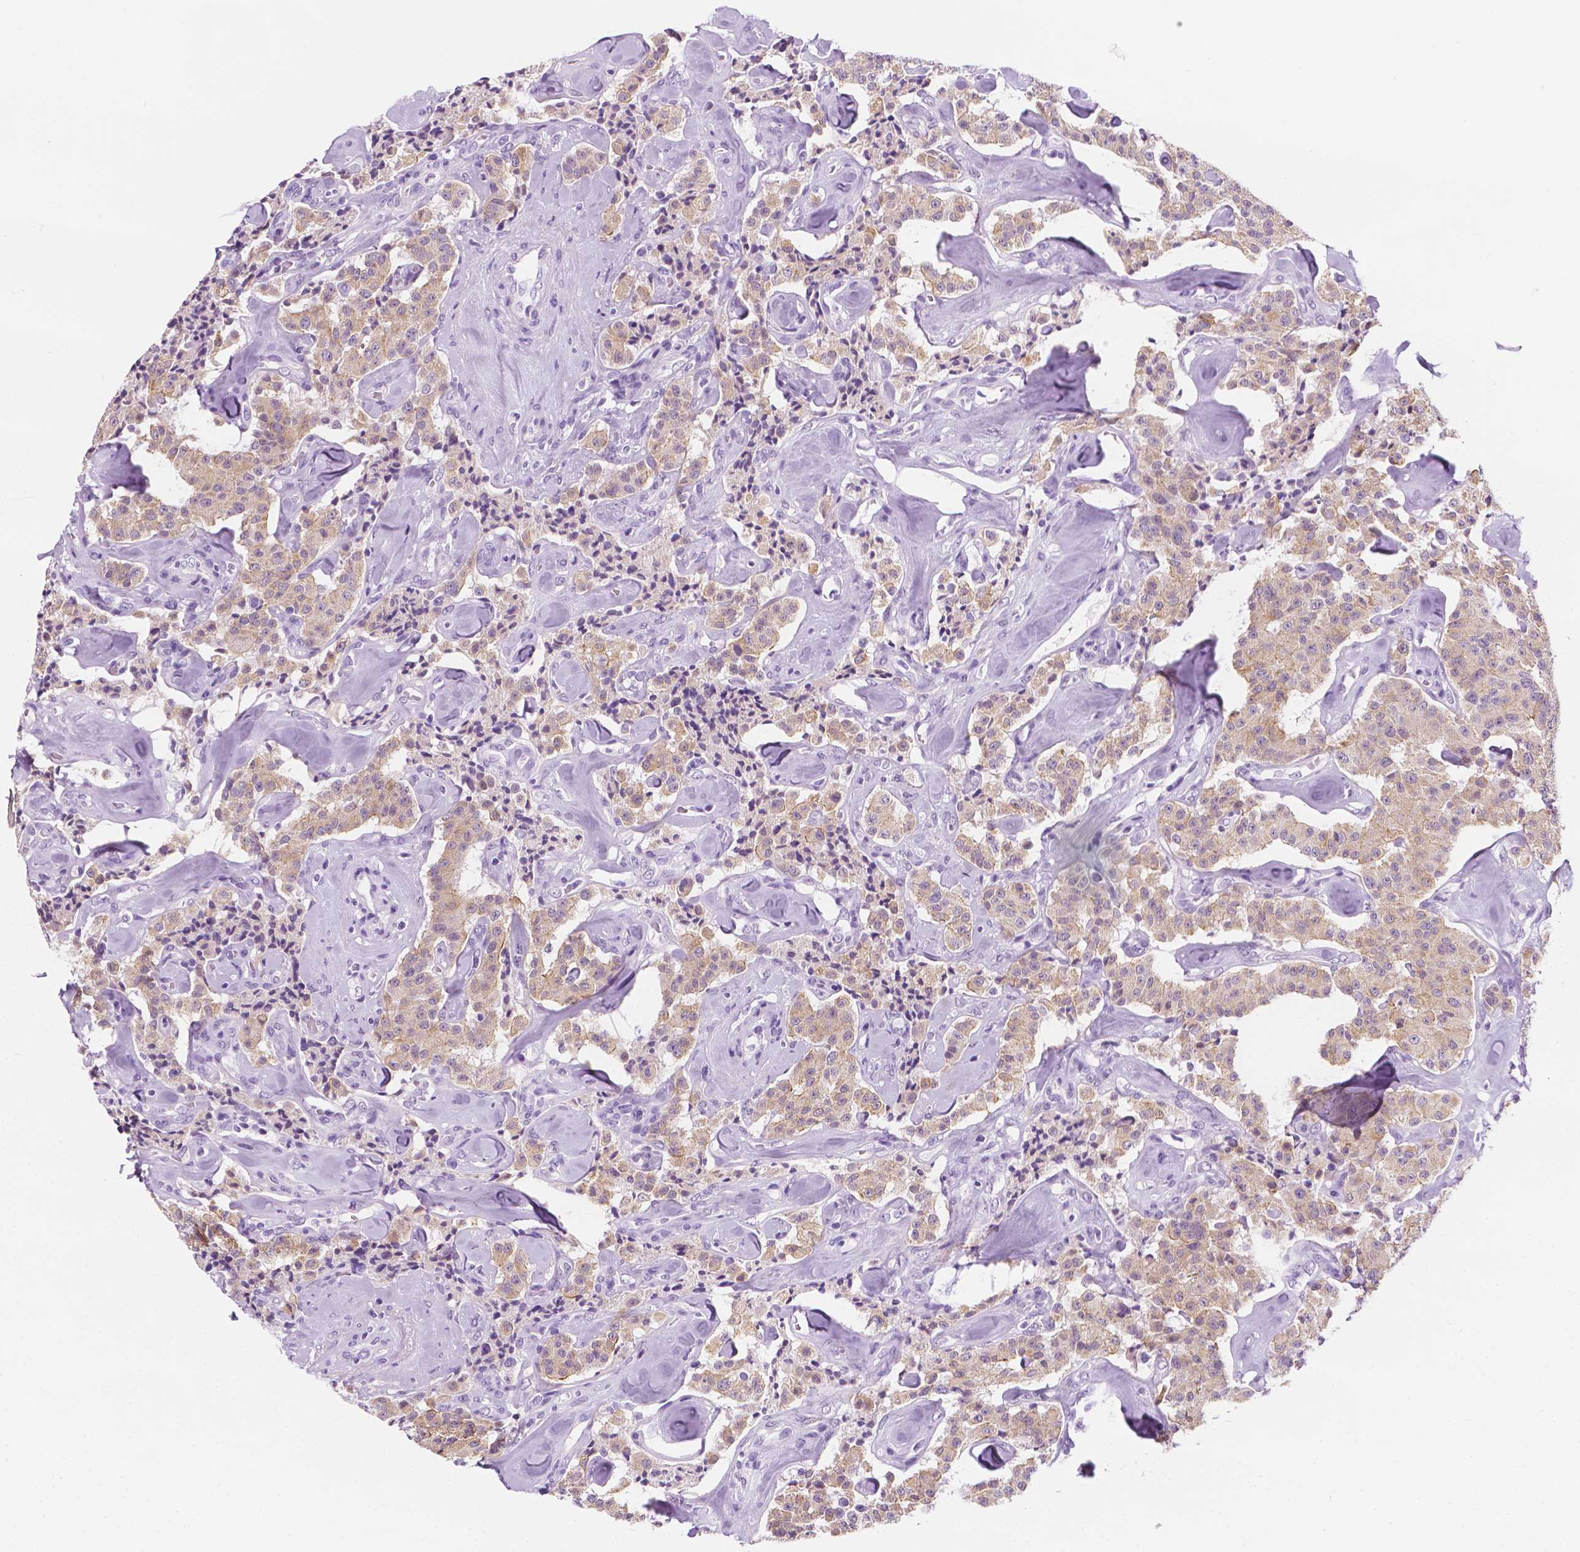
{"staining": {"intensity": "weak", "quantity": "25%-75%", "location": "cytoplasmic/membranous"}, "tissue": "carcinoid", "cell_type": "Tumor cells", "image_type": "cancer", "snomed": [{"axis": "morphology", "description": "Carcinoid, malignant, NOS"}, {"axis": "topography", "description": "Pancreas"}], "caption": "Carcinoid (malignant) stained with DAB immunohistochemistry displays low levels of weak cytoplasmic/membranous positivity in about 25%-75% of tumor cells.", "gene": "PPL", "patient": {"sex": "male", "age": 41}}